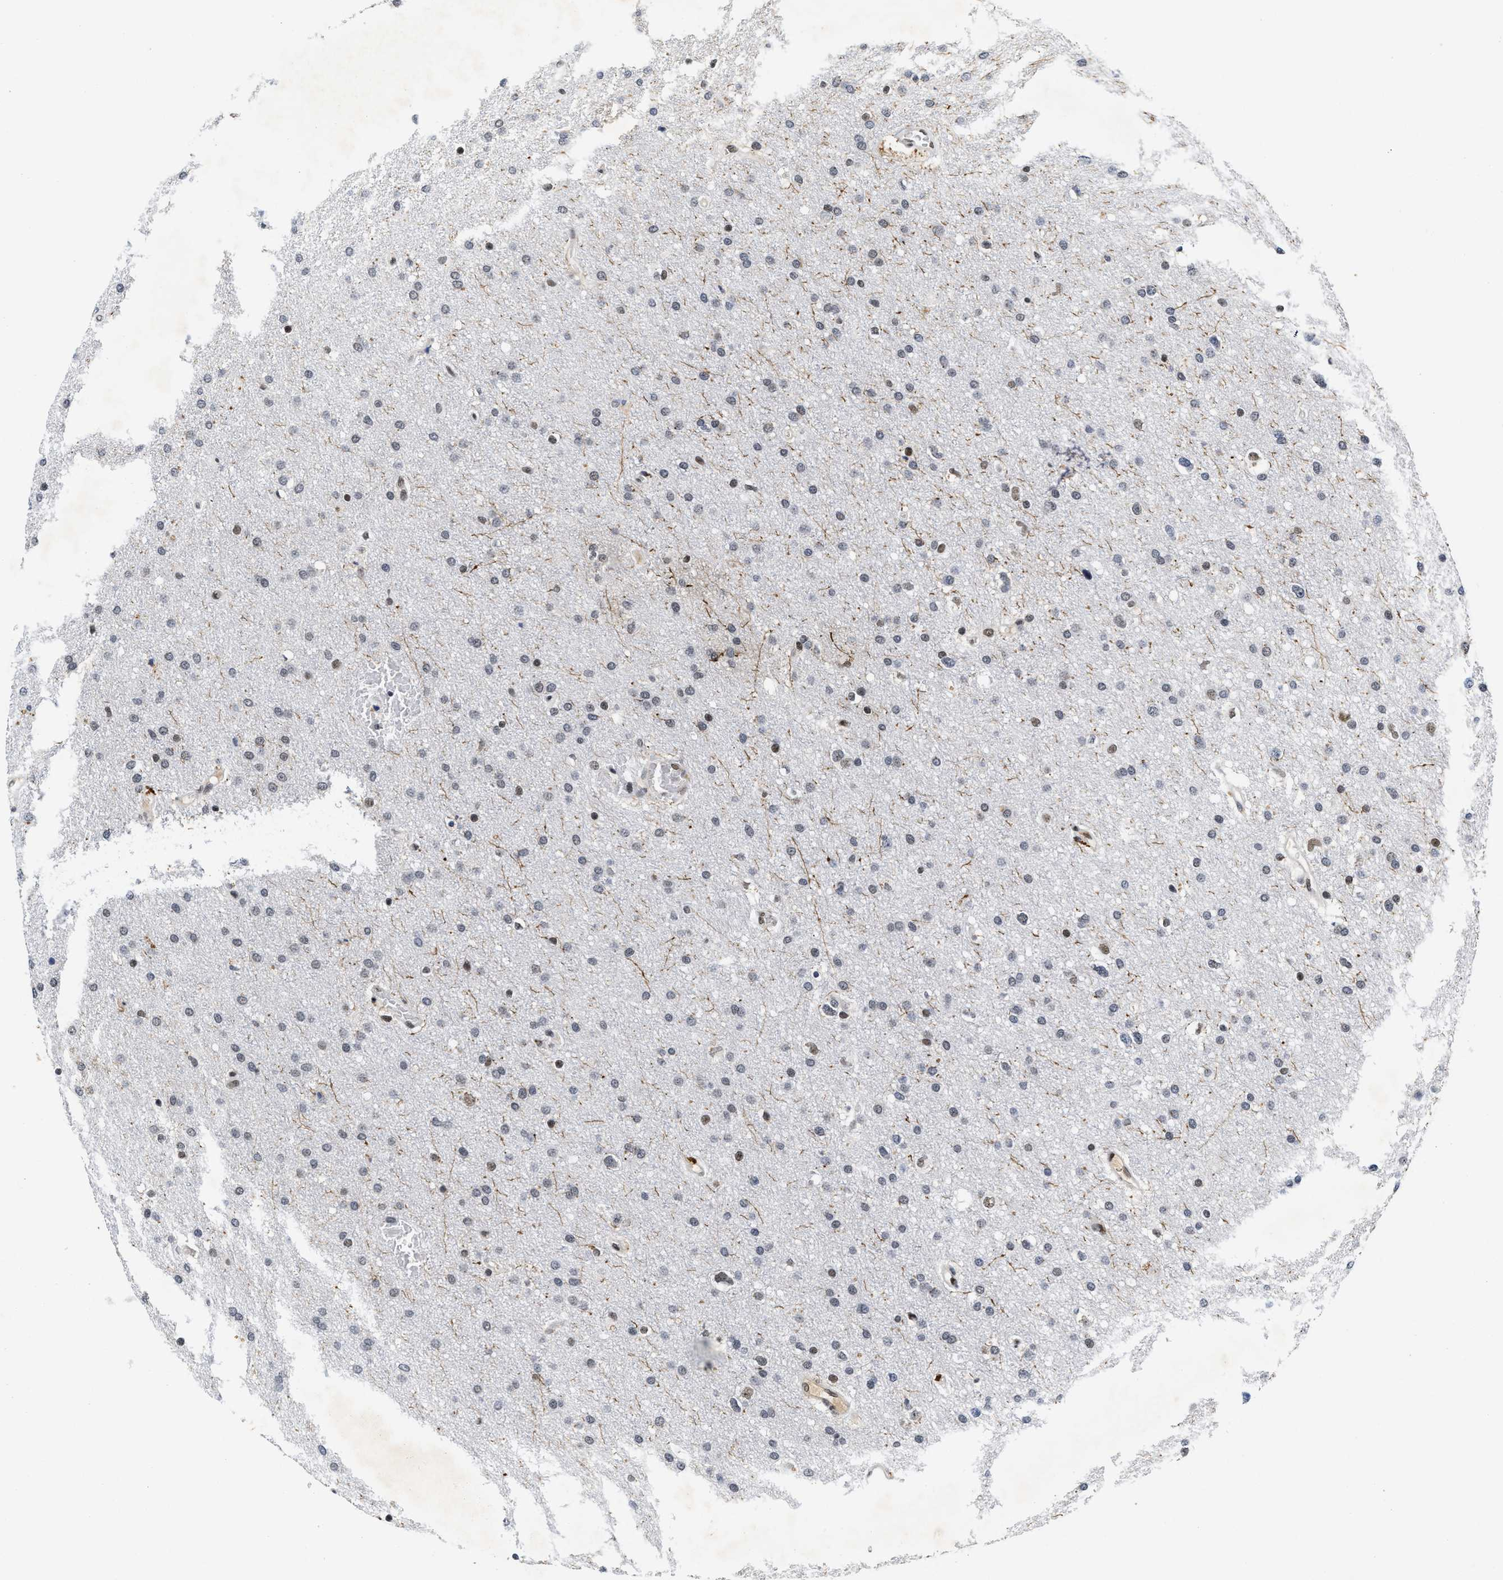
{"staining": {"intensity": "moderate", "quantity": "<25%", "location": "nuclear"}, "tissue": "glioma", "cell_type": "Tumor cells", "image_type": "cancer", "snomed": [{"axis": "morphology", "description": "Glioma, malignant, Low grade"}, {"axis": "topography", "description": "Brain"}], "caption": "A brown stain shows moderate nuclear expression of a protein in glioma tumor cells. (Brightfield microscopy of DAB IHC at high magnification).", "gene": "INIP", "patient": {"sex": "female", "age": 37}}